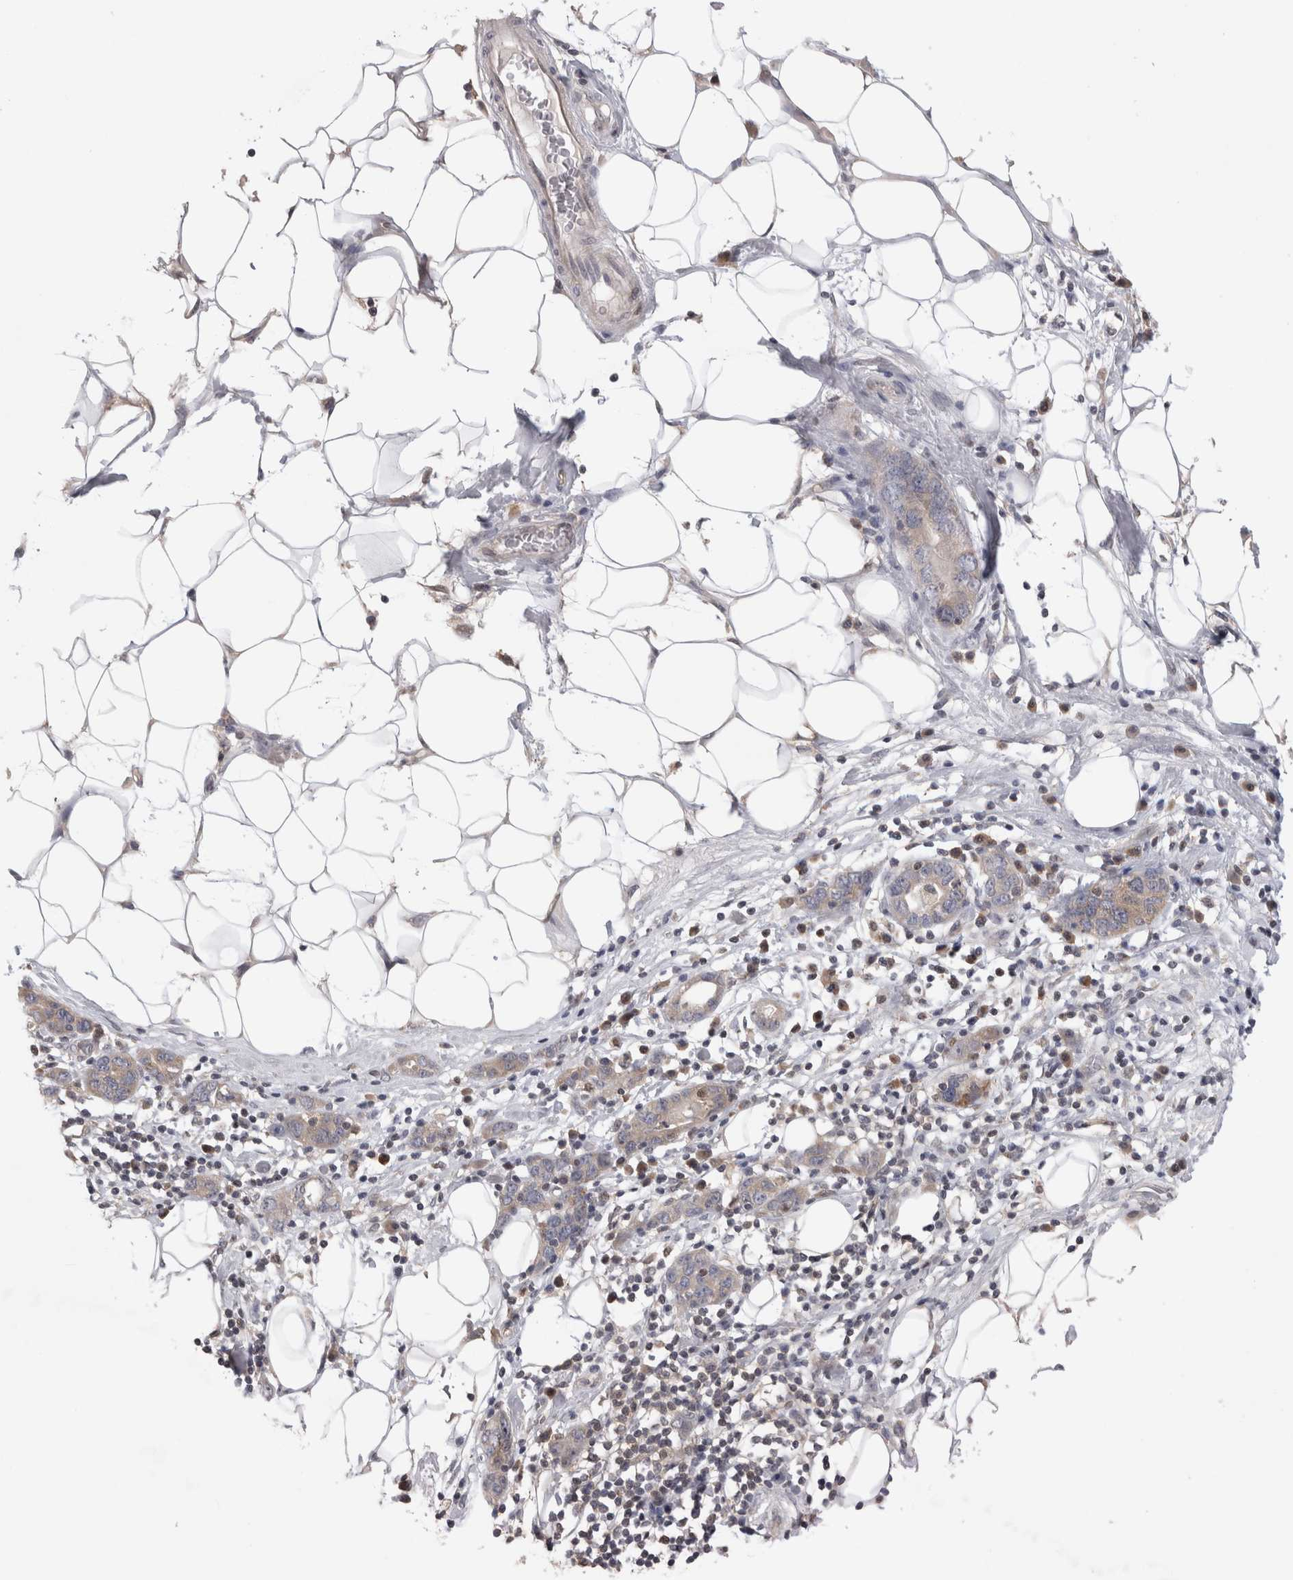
{"staining": {"intensity": "weak", "quantity": "25%-75%", "location": "cytoplasmic/membranous"}, "tissue": "stomach cancer", "cell_type": "Tumor cells", "image_type": "cancer", "snomed": [{"axis": "morphology", "description": "Adenocarcinoma, NOS"}, {"axis": "topography", "description": "Stomach, lower"}], "caption": "Protein expression analysis of stomach adenocarcinoma reveals weak cytoplasmic/membranous positivity in about 25%-75% of tumor cells. (IHC, brightfield microscopy, high magnification).", "gene": "PIGP", "patient": {"sex": "female", "age": 93}}